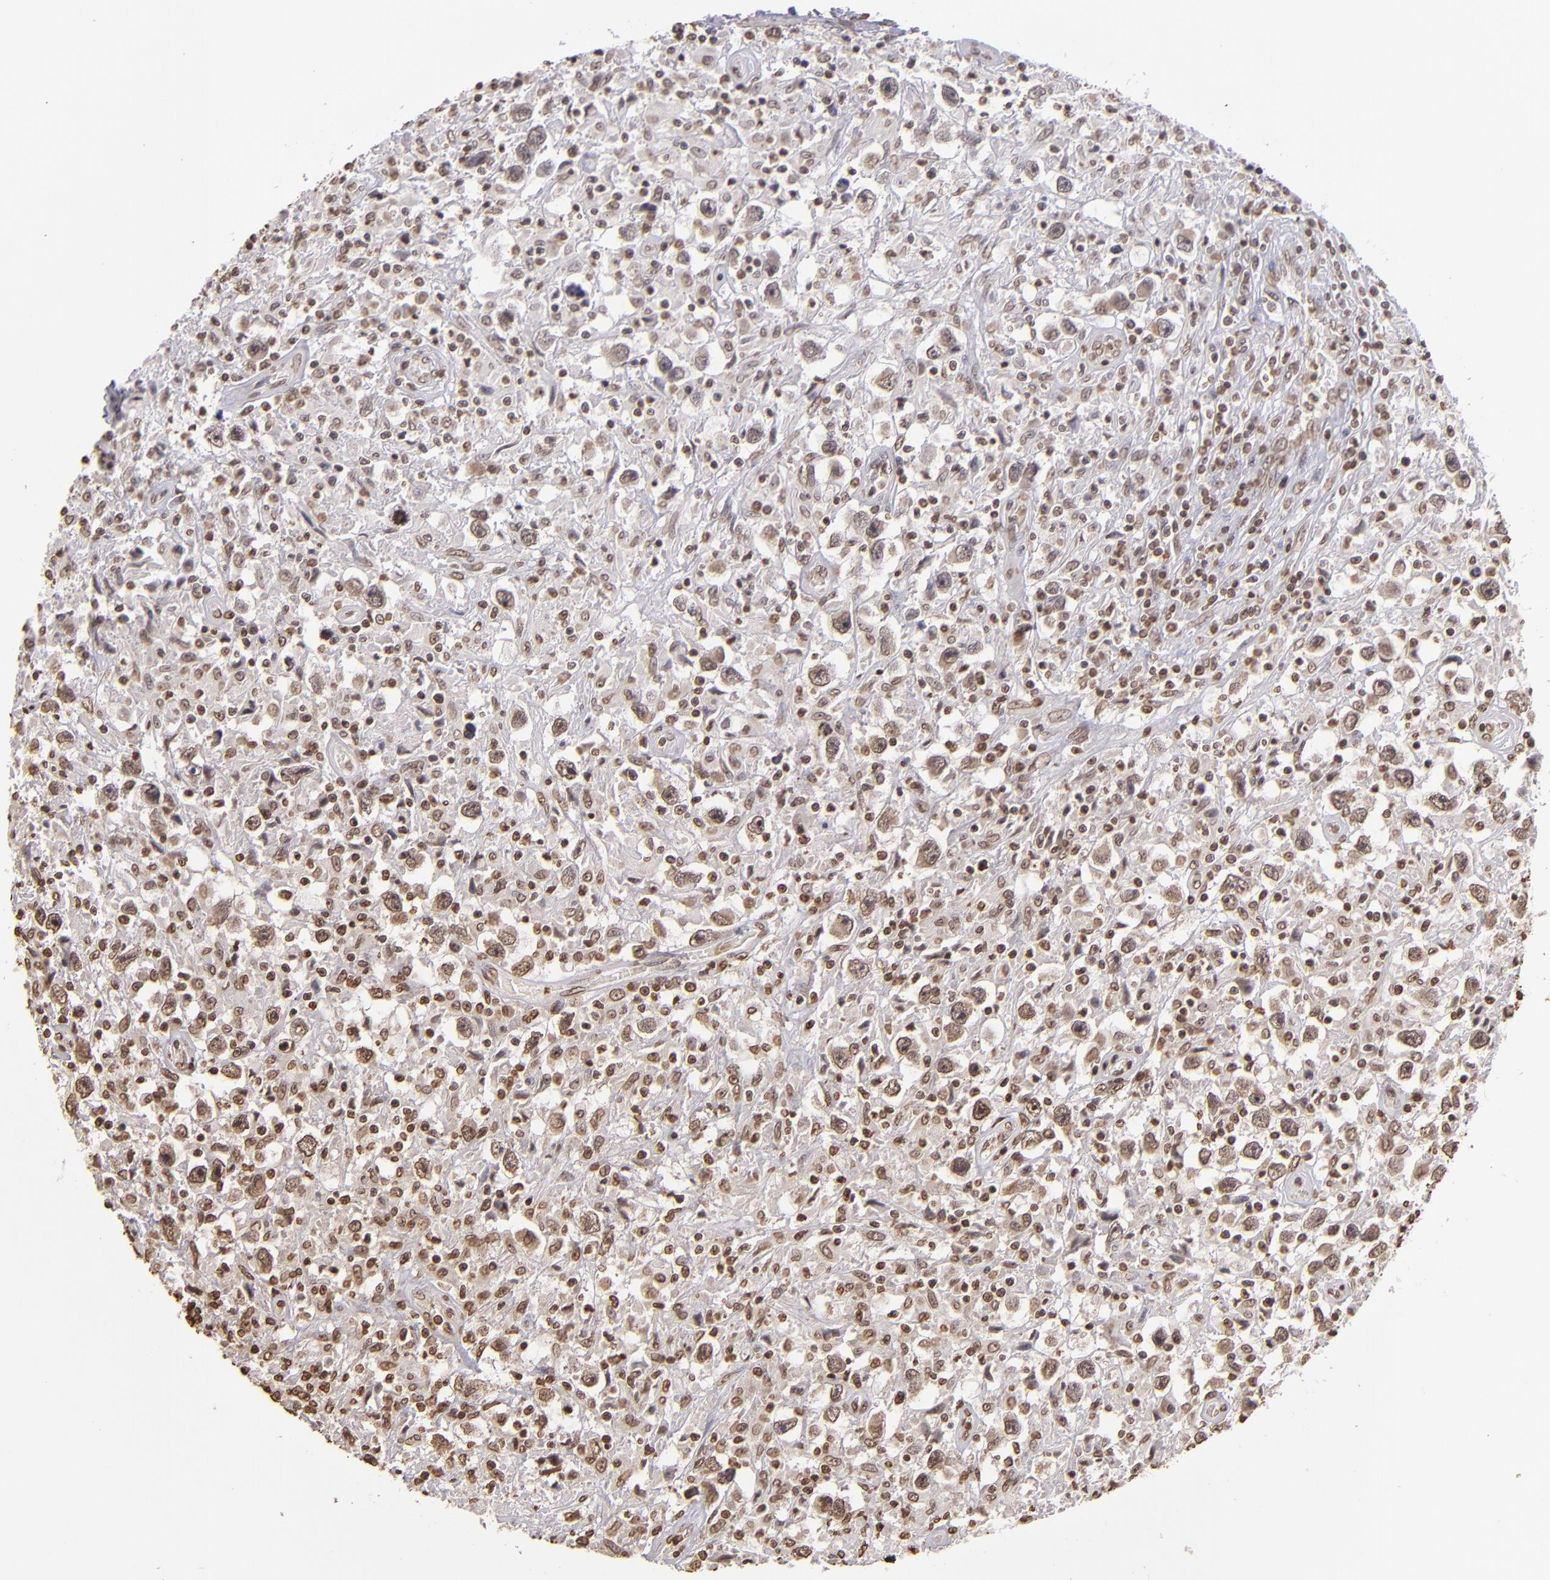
{"staining": {"intensity": "moderate", "quantity": ">75%", "location": "nuclear"}, "tissue": "testis cancer", "cell_type": "Tumor cells", "image_type": "cancer", "snomed": [{"axis": "morphology", "description": "Seminoma, NOS"}, {"axis": "topography", "description": "Testis"}], "caption": "Tumor cells demonstrate moderate nuclear staining in approximately >75% of cells in testis cancer (seminoma).", "gene": "LBX1", "patient": {"sex": "male", "age": 34}}